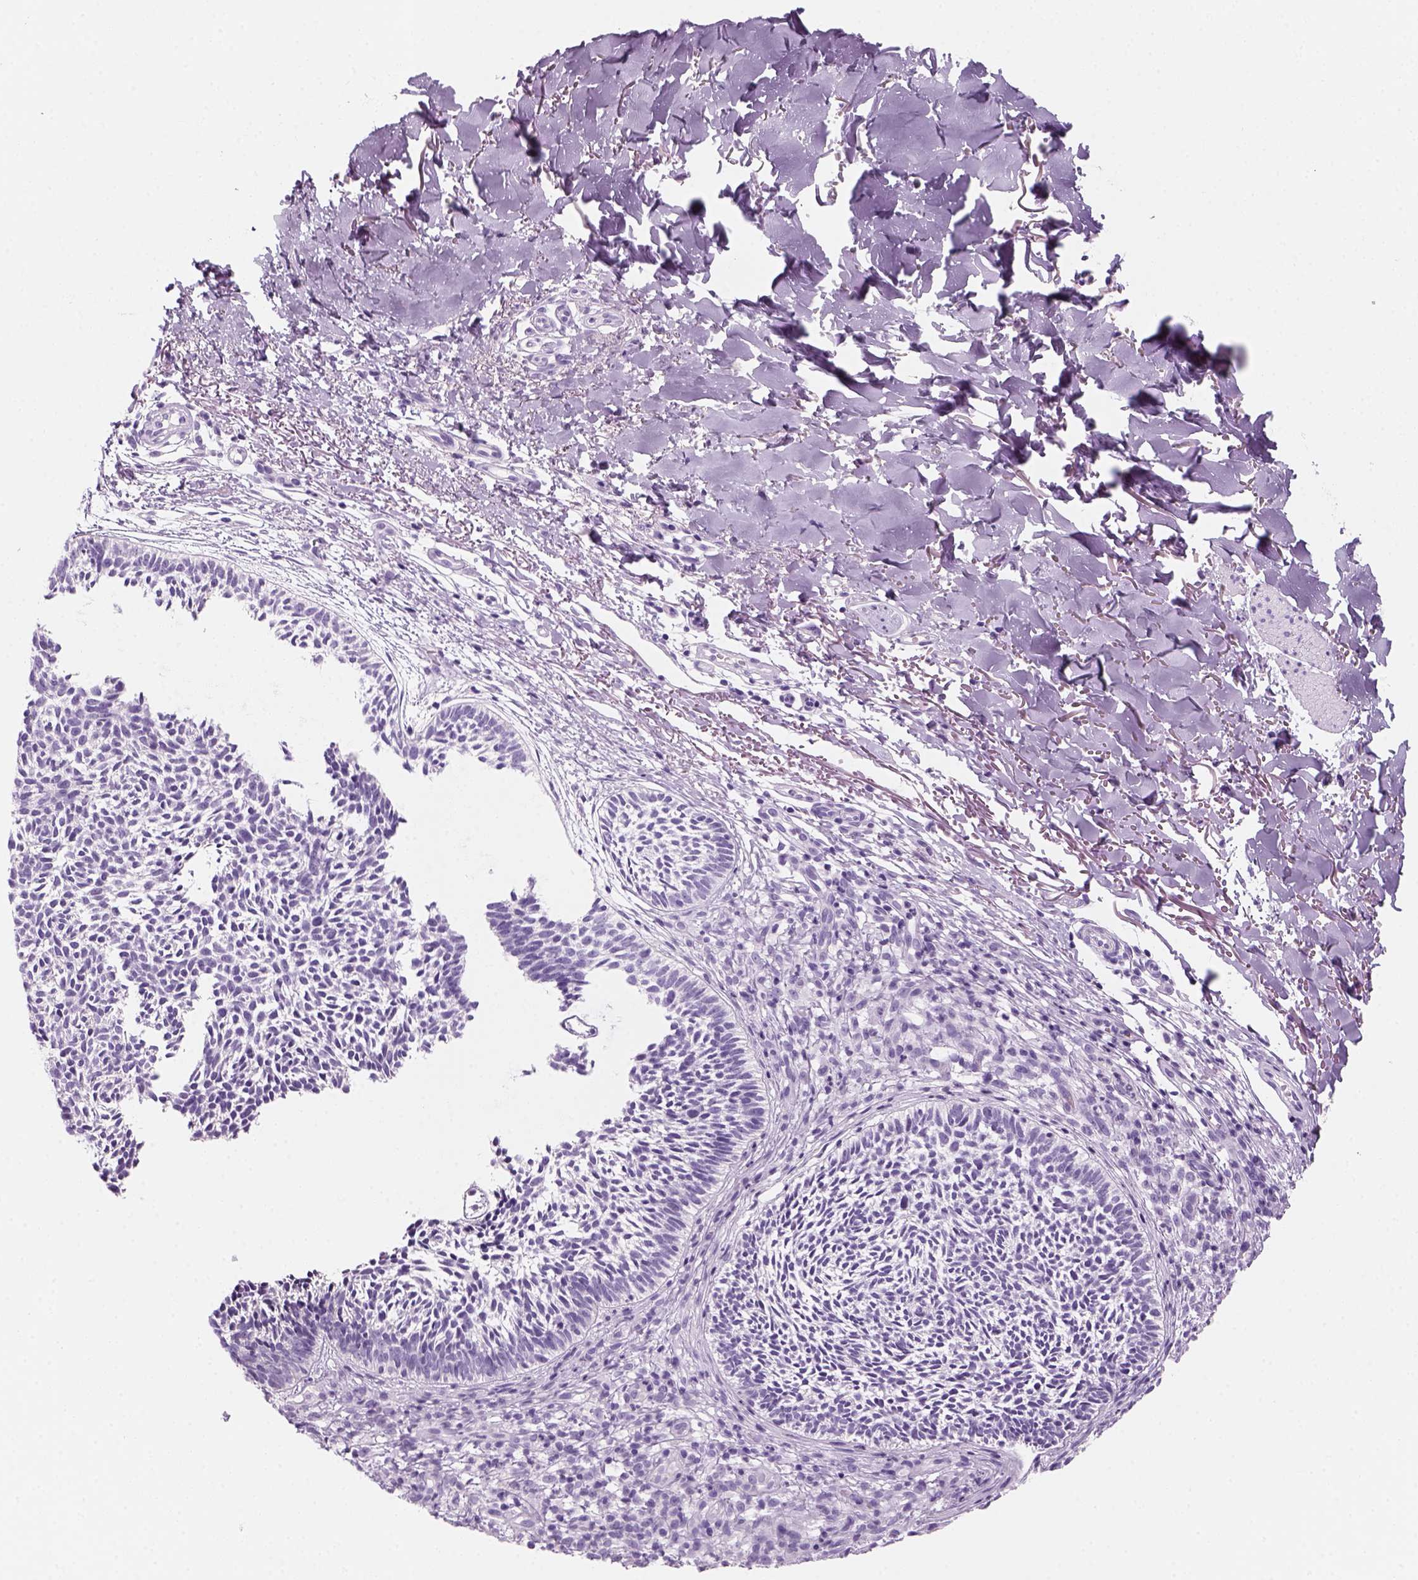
{"staining": {"intensity": "negative", "quantity": "none", "location": "none"}, "tissue": "skin cancer", "cell_type": "Tumor cells", "image_type": "cancer", "snomed": [{"axis": "morphology", "description": "Basal cell carcinoma"}, {"axis": "topography", "description": "Skin"}], "caption": "Image shows no significant protein staining in tumor cells of skin cancer.", "gene": "KRTAP11-1", "patient": {"sex": "male", "age": 78}}